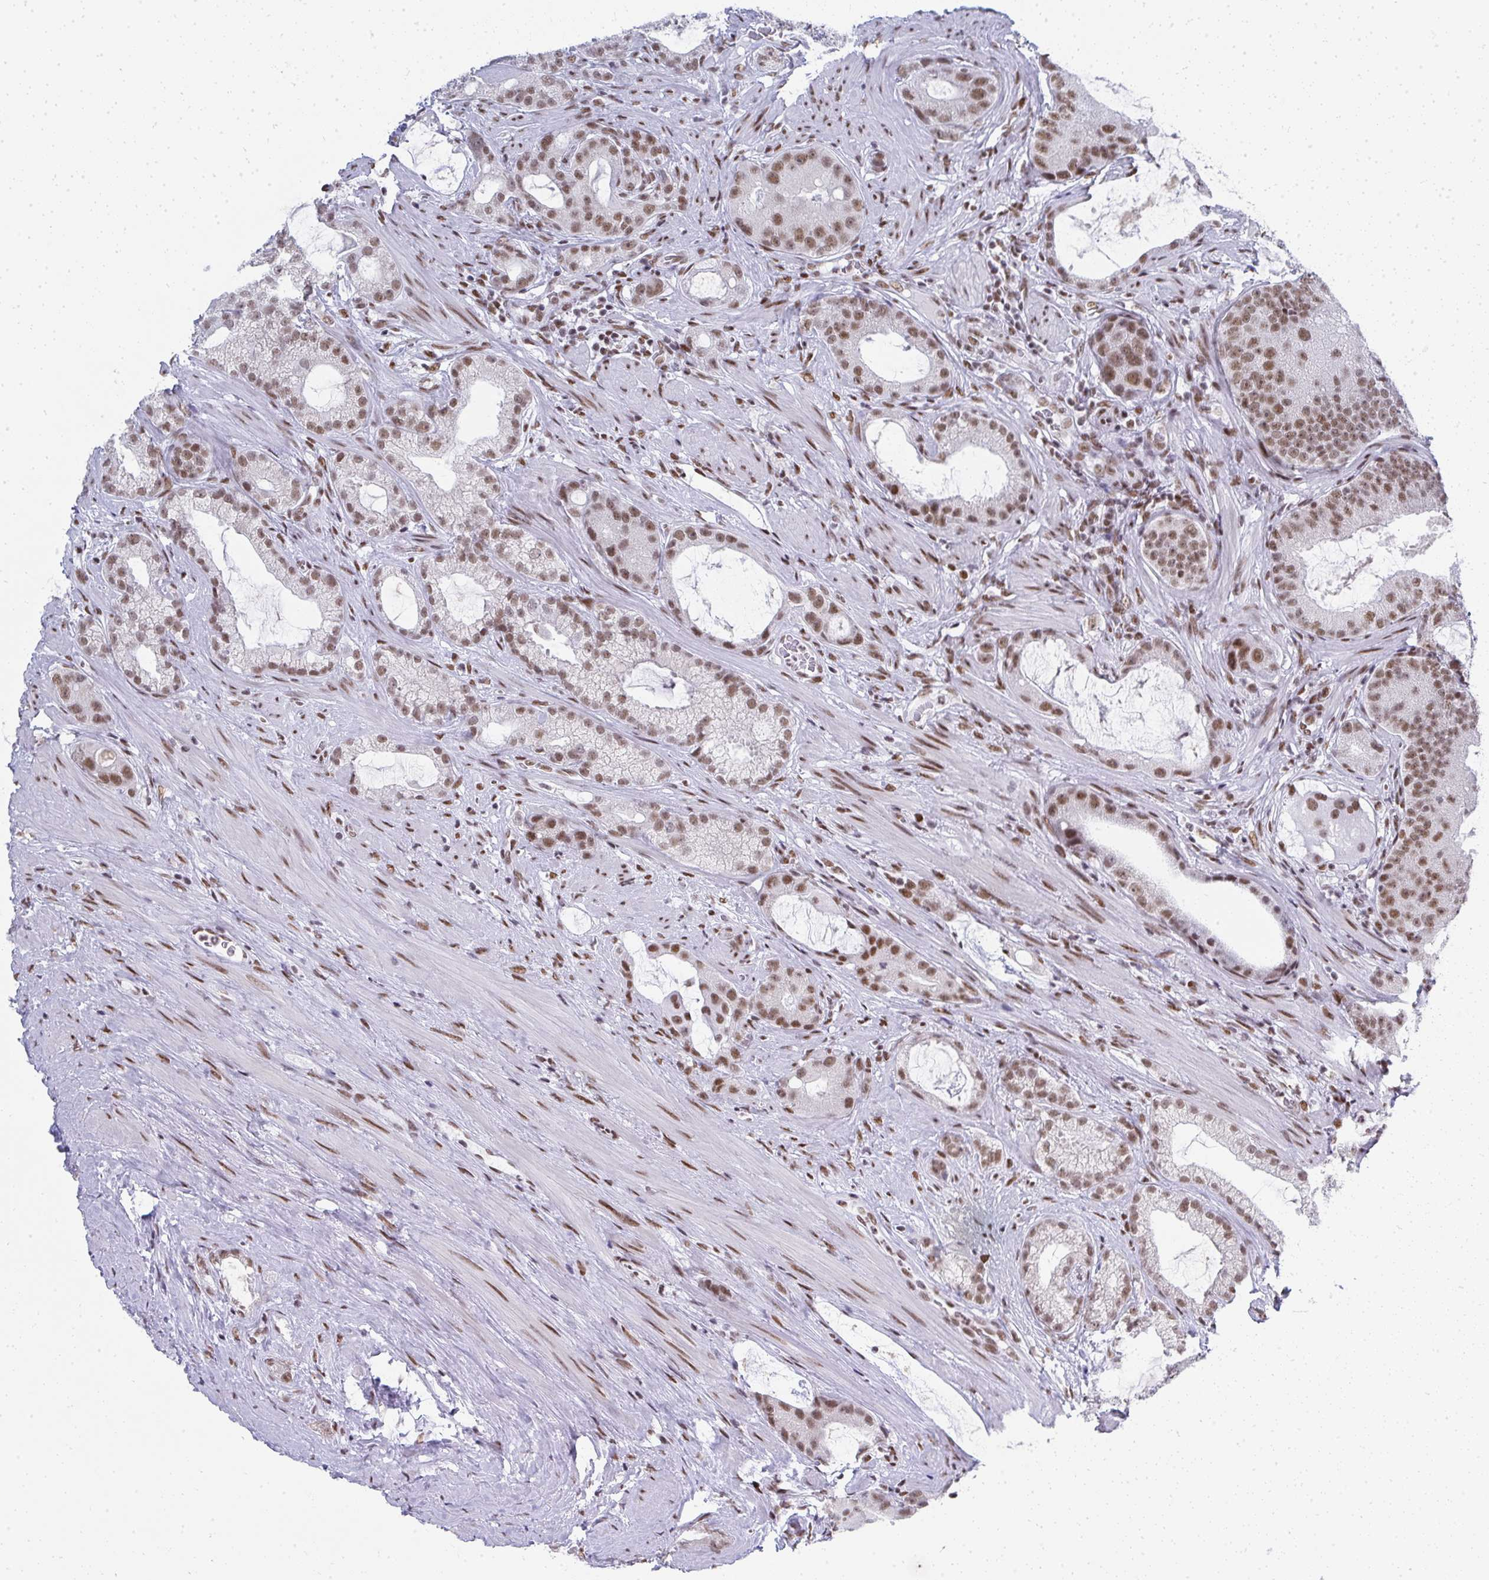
{"staining": {"intensity": "moderate", "quantity": ">75%", "location": "nuclear"}, "tissue": "prostate cancer", "cell_type": "Tumor cells", "image_type": "cancer", "snomed": [{"axis": "morphology", "description": "Adenocarcinoma, High grade"}, {"axis": "topography", "description": "Prostate"}], "caption": "A micrograph showing moderate nuclear staining in about >75% of tumor cells in prostate cancer, as visualized by brown immunohistochemical staining.", "gene": "CREBBP", "patient": {"sex": "male", "age": 65}}